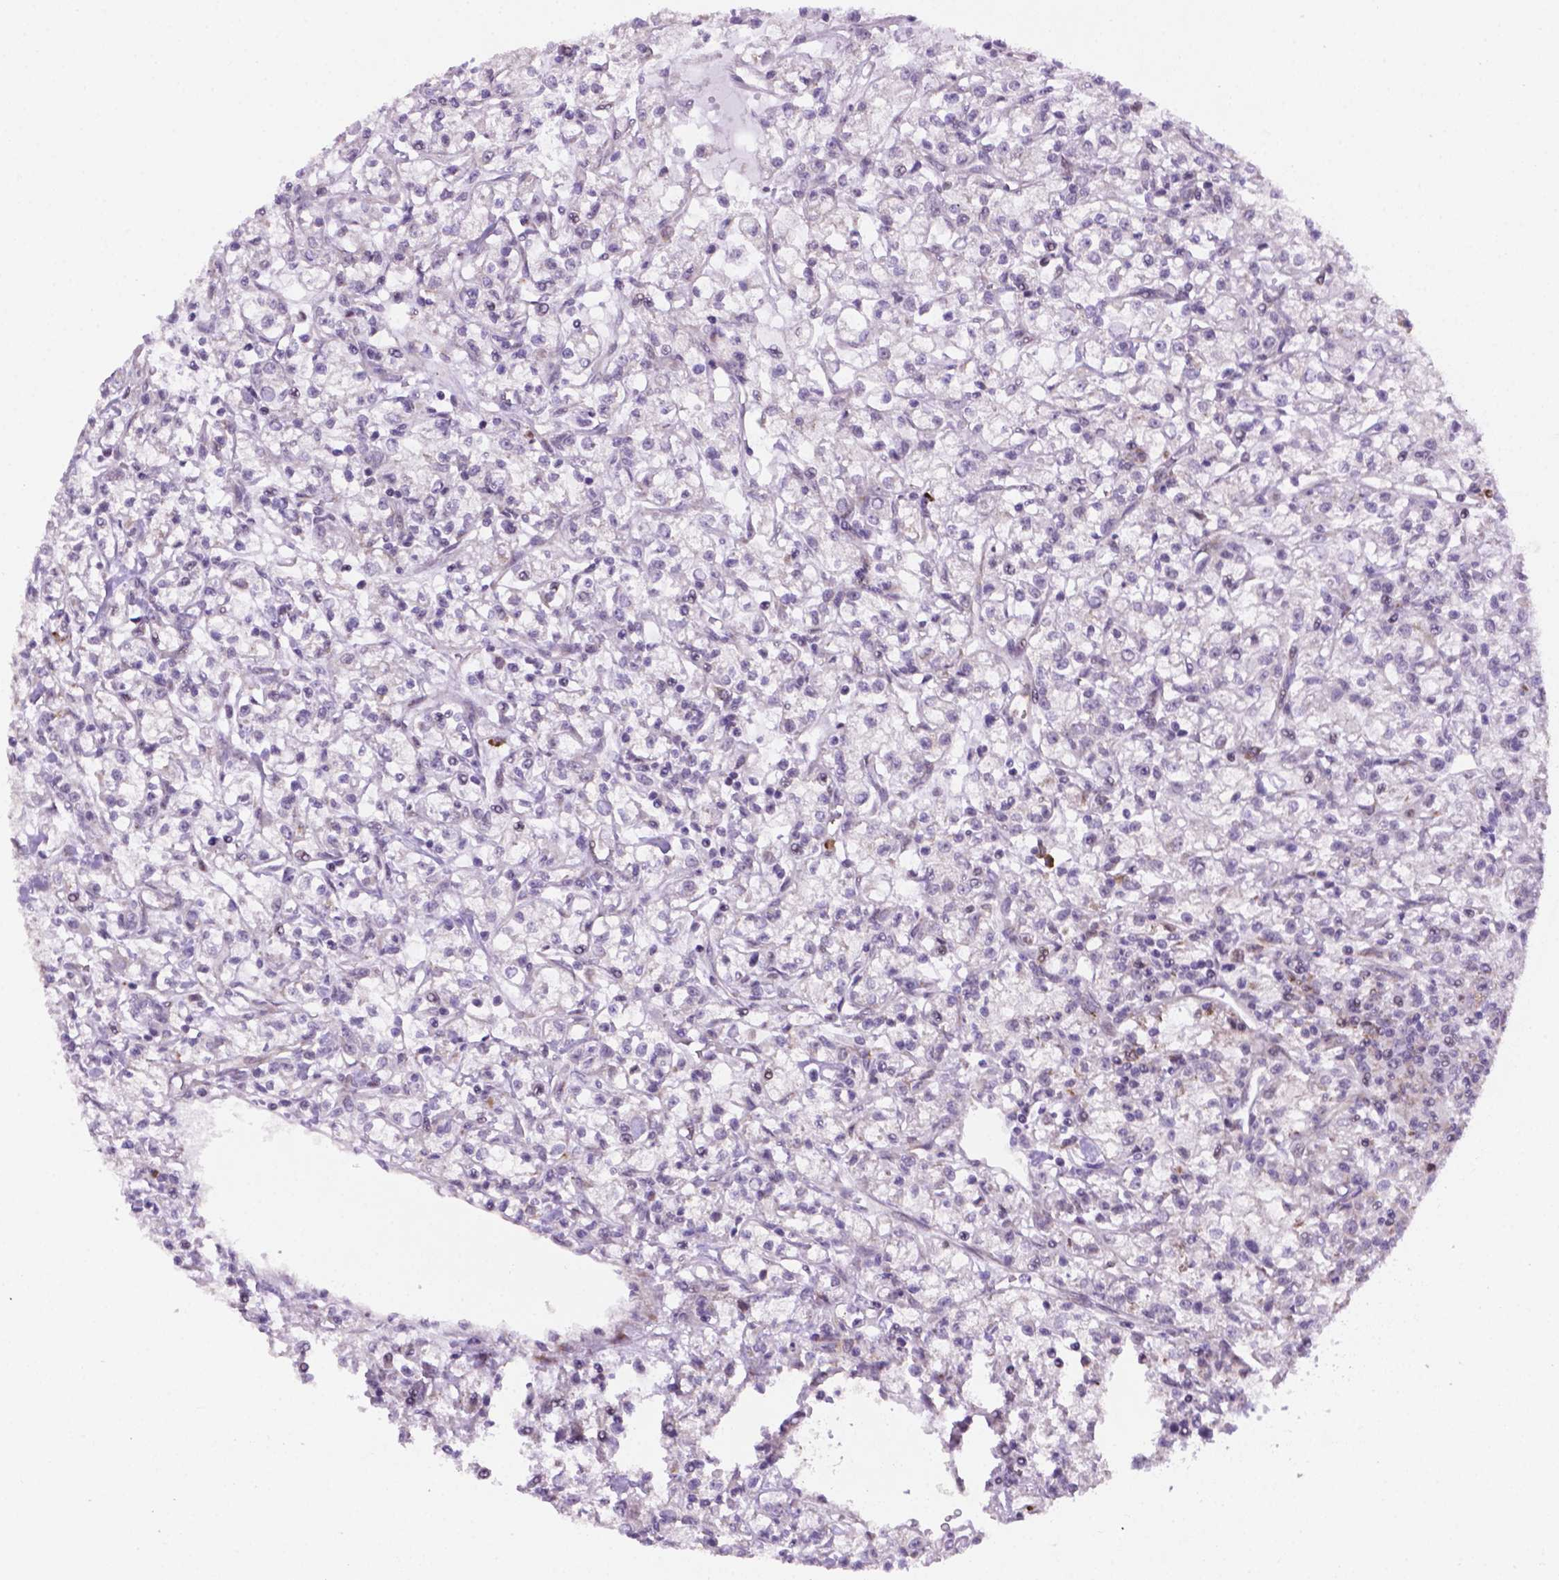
{"staining": {"intensity": "negative", "quantity": "none", "location": "none"}, "tissue": "renal cancer", "cell_type": "Tumor cells", "image_type": "cancer", "snomed": [{"axis": "morphology", "description": "Adenocarcinoma, NOS"}, {"axis": "topography", "description": "Kidney"}], "caption": "Image shows no protein expression in tumor cells of adenocarcinoma (renal) tissue.", "gene": "FNIP1", "patient": {"sex": "female", "age": 59}}